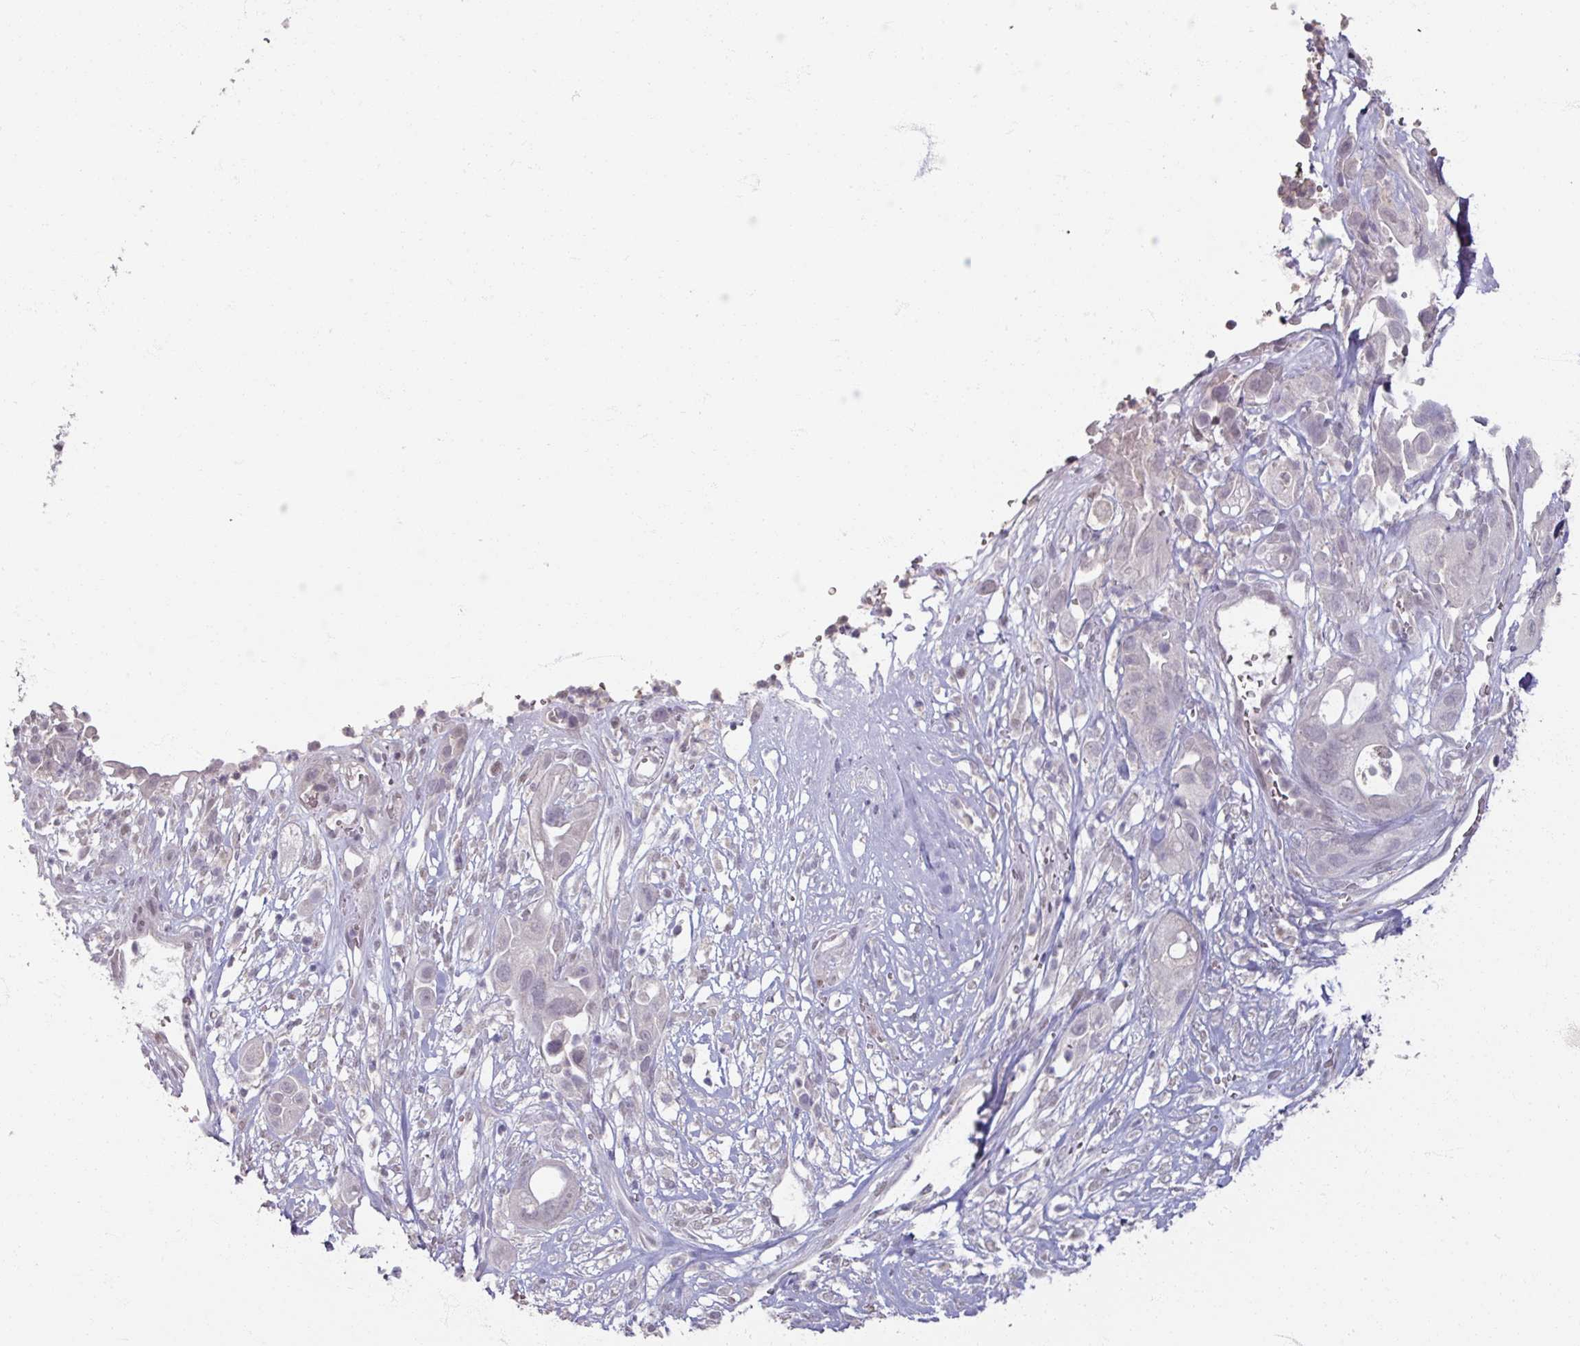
{"staining": {"intensity": "negative", "quantity": "none", "location": "none"}, "tissue": "pancreatic cancer", "cell_type": "Tumor cells", "image_type": "cancer", "snomed": [{"axis": "morphology", "description": "Adenocarcinoma, NOS"}, {"axis": "topography", "description": "Pancreas"}], "caption": "Adenocarcinoma (pancreatic) stained for a protein using immunohistochemistry shows no positivity tumor cells.", "gene": "SOX11", "patient": {"sex": "male", "age": 44}}